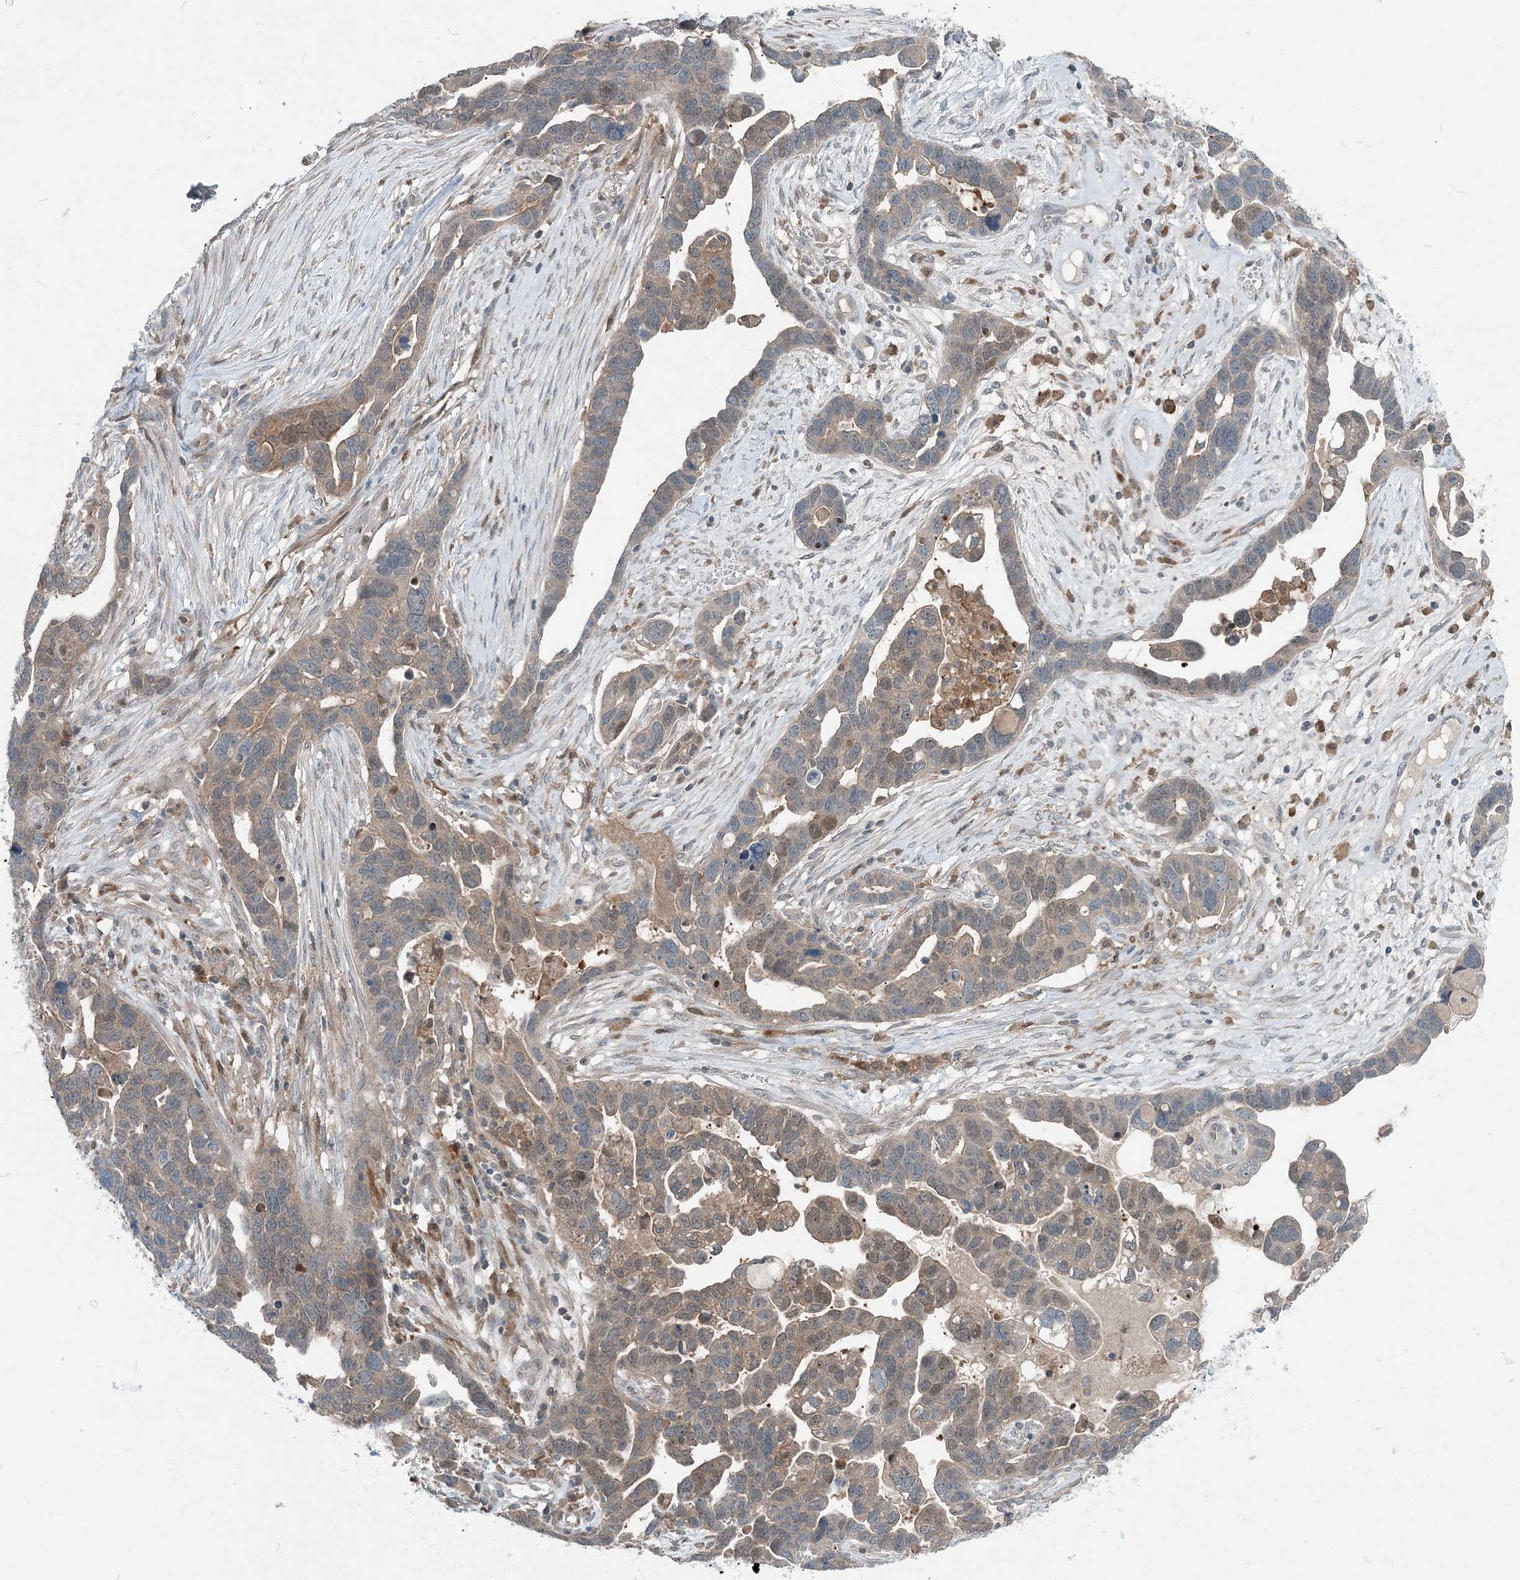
{"staining": {"intensity": "weak", "quantity": "<25%", "location": "cytoplasmic/membranous"}, "tissue": "ovarian cancer", "cell_type": "Tumor cells", "image_type": "cancer", "snomed": [{"axis": "morphology", "description": "Cystadenocarcinoma, serous, NOS"}, {"axis": "topography", "description": "Ovary"}], "caption": "Tumor cells are negative for brown protein staining in serous cystadenocarcinoma (ovarian).", "gene": "ARMH1", "patient": {"sex": "female", "age": 54}}